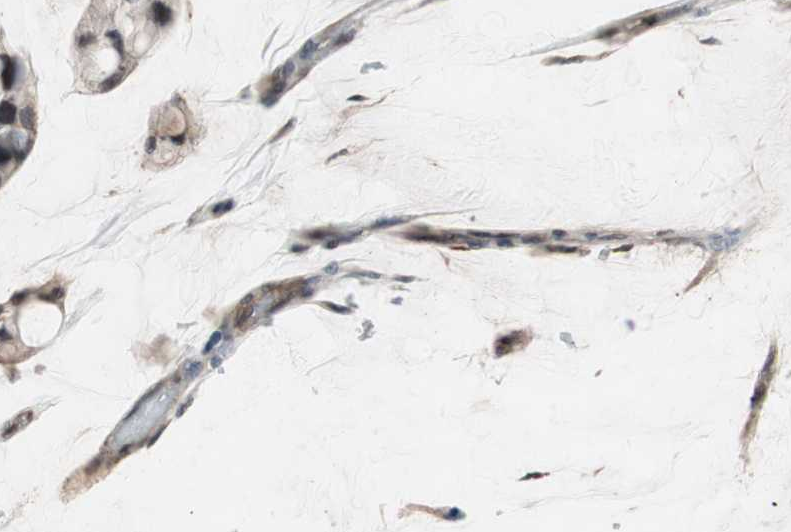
{"staining": {"intensity": "moderate", "quantity": ">75%", "location": "cytoplasmic/membranous,nuclear"}, "tissue": "ovarian cancer", "cell_type": "Tumor cells", "image_type": "cancer", "snomed": [{"axis": "morphology", "description": "Cystadenocarcinoma, mucinous, NOS"}, {"axis": "topography", "description": "Ovary"}], "caption": "Approximately >75% of tumor cells in human mucinous cystadenocarcinoma (ovarian) demonstrate moderate cytoplasmic/membranous and nuclear protein staining as visualized by brown immunohistochemical staining.", "gene": "GART", "patient": {"sex": "female", "age": 39}}